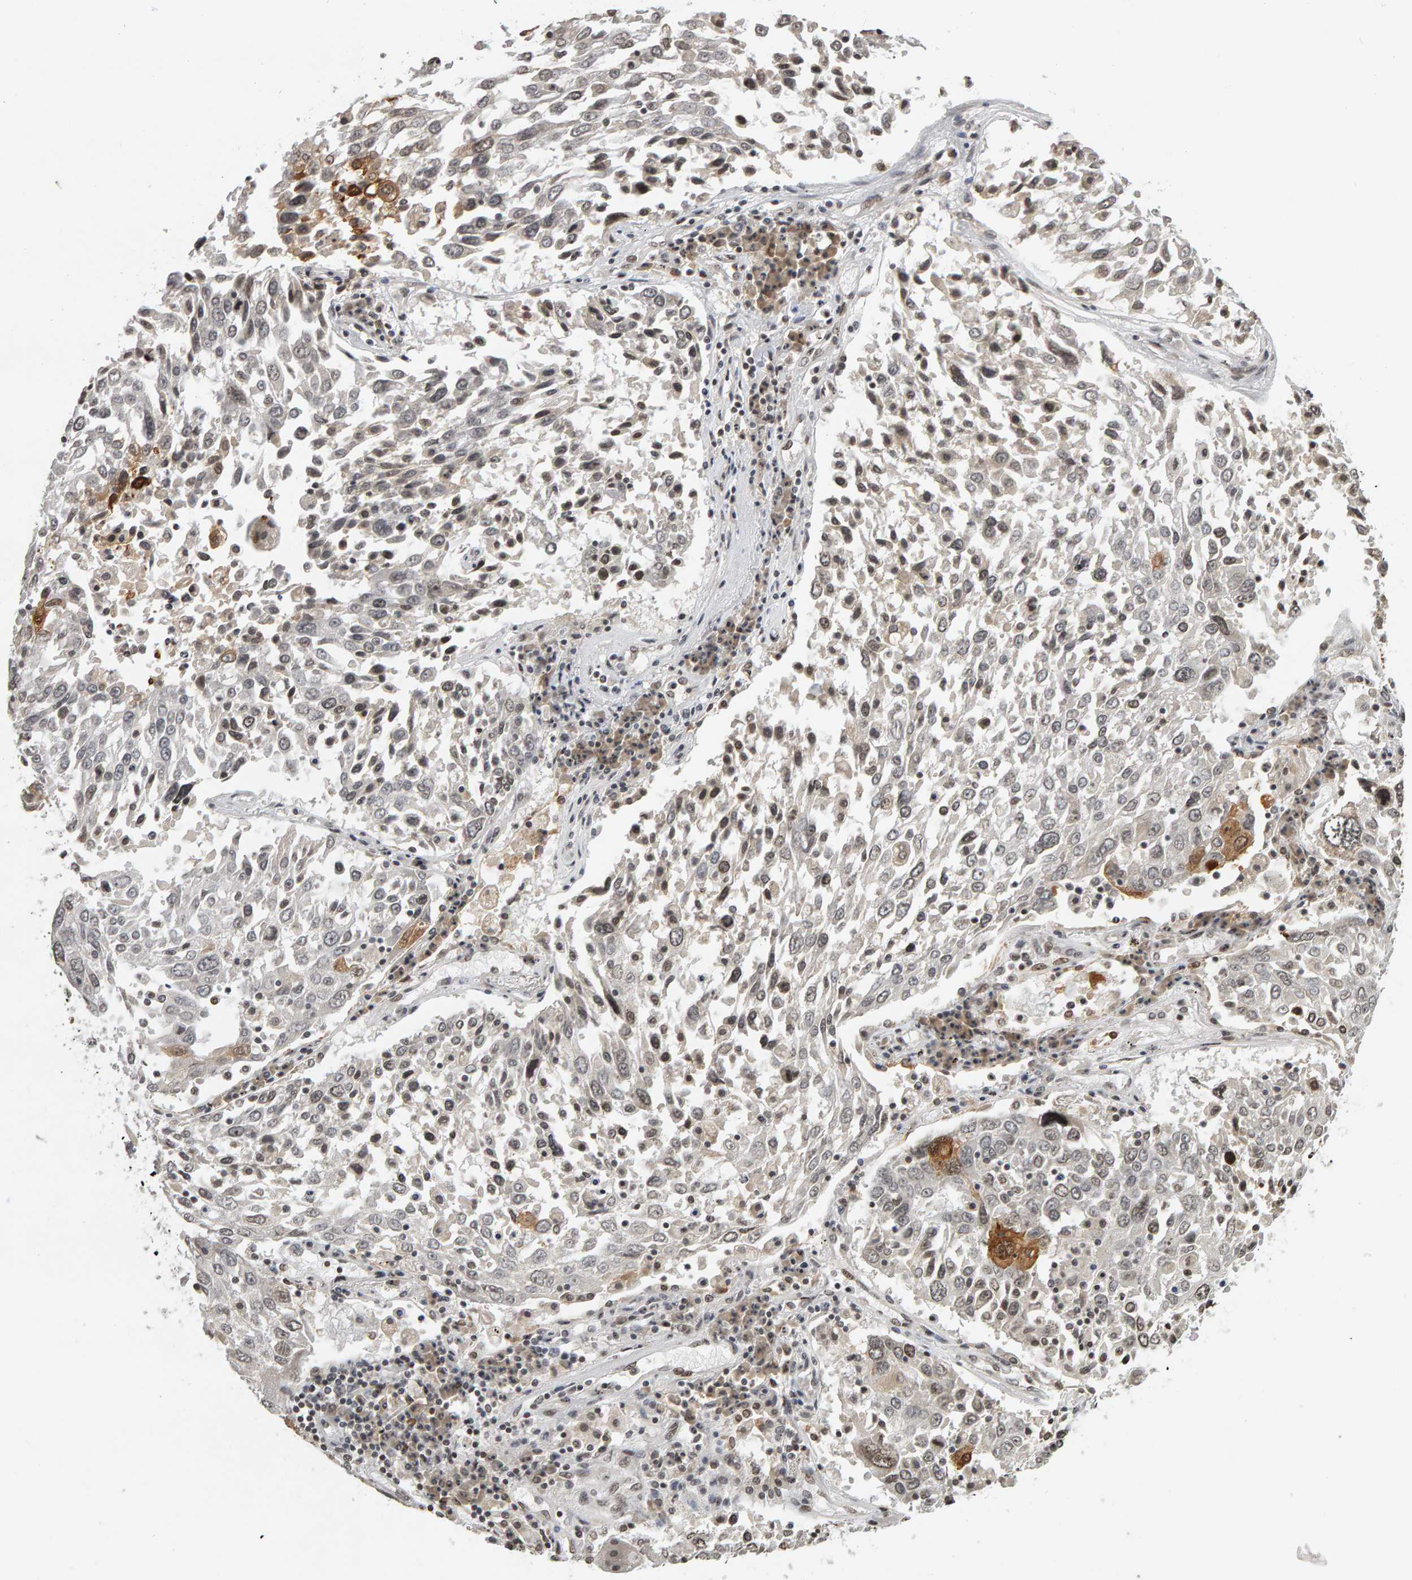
{"staining": {"intensity": "moderate", "quantity": "<25%", "location": "cytoplasmic/membranous,nuclear"}, "tissue": "lung cancer", "cell_type": "Tumor cells", "image_type": "cancer", "snomed": [{"axis": "morphology", "description": "Squamous cell carcinoma, NOS"}, {"axis": "topography", "description": "Lung"}], "caption": "Immunohistochemical staining of lung squamous cell carcinoma exhibits moderate cytoplasmic/membranous and nuclear protein staining in about <25% of tumor cells. (Brightfield microscopy of DAB IHC at high magnification).", "gene": "TRAM1", "patient": {"sex": "male", "age": 65}}